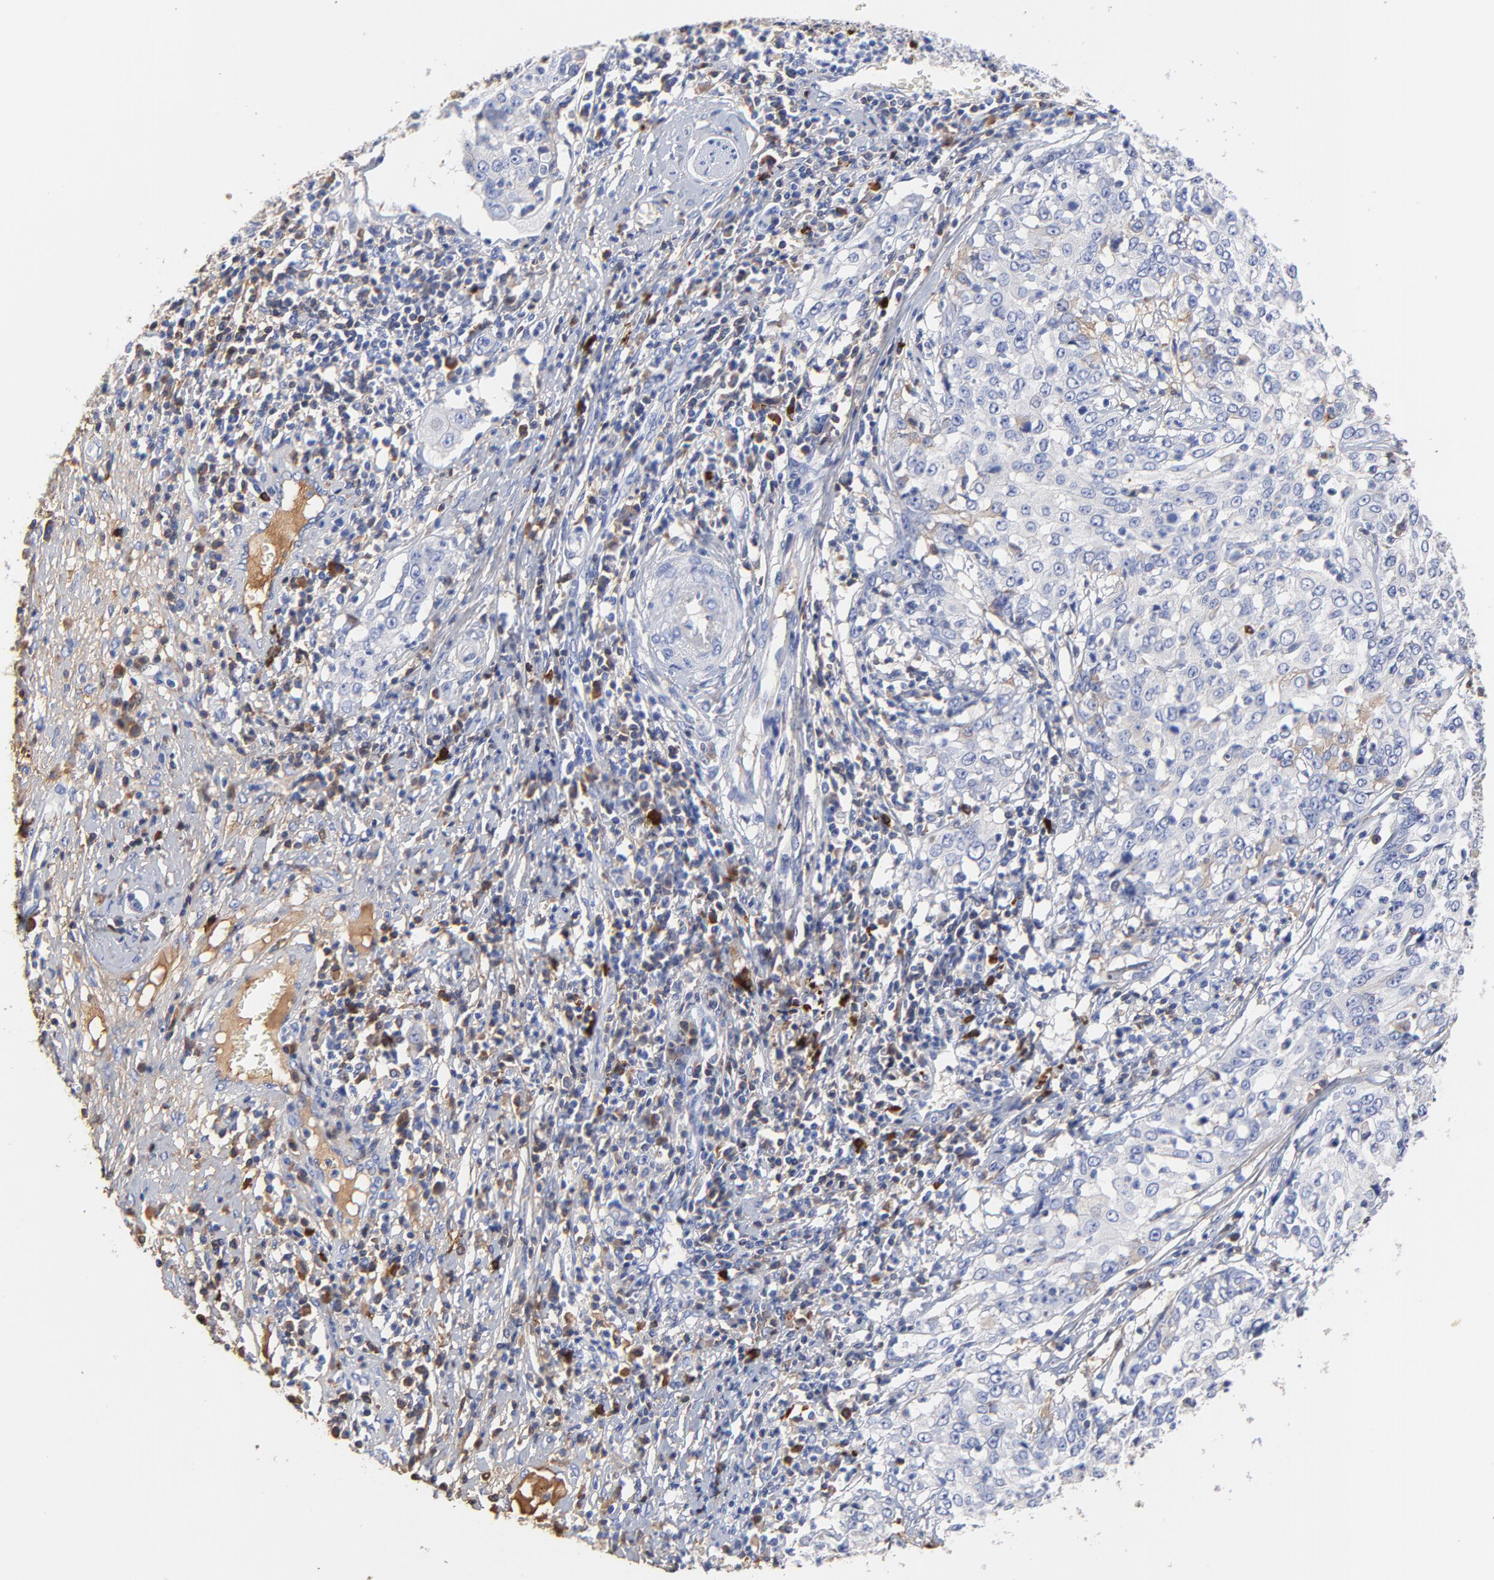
{"staining": {"intensity": "weak", "quantity": "<25%", "location": "cytoplasmic/membranous"}, "tissue": "cervical cancer", "cell_type": "Tumor cells", "image_type": "cancer", "snomed": [{"axis": "morphology", "description": "Squamous cell carcinoma, NOS"}, {"axis": "topography", "description": "Cervix"}], "caption": "Immunohistochemical staining of cervical squamous cell carcinoma exhibits no significant expression in tumor cells. (IHC, brightfield microscopy, high magnification).", "gene": "IGLV3-10", "patient": {"sex": "female", "age": 39}}